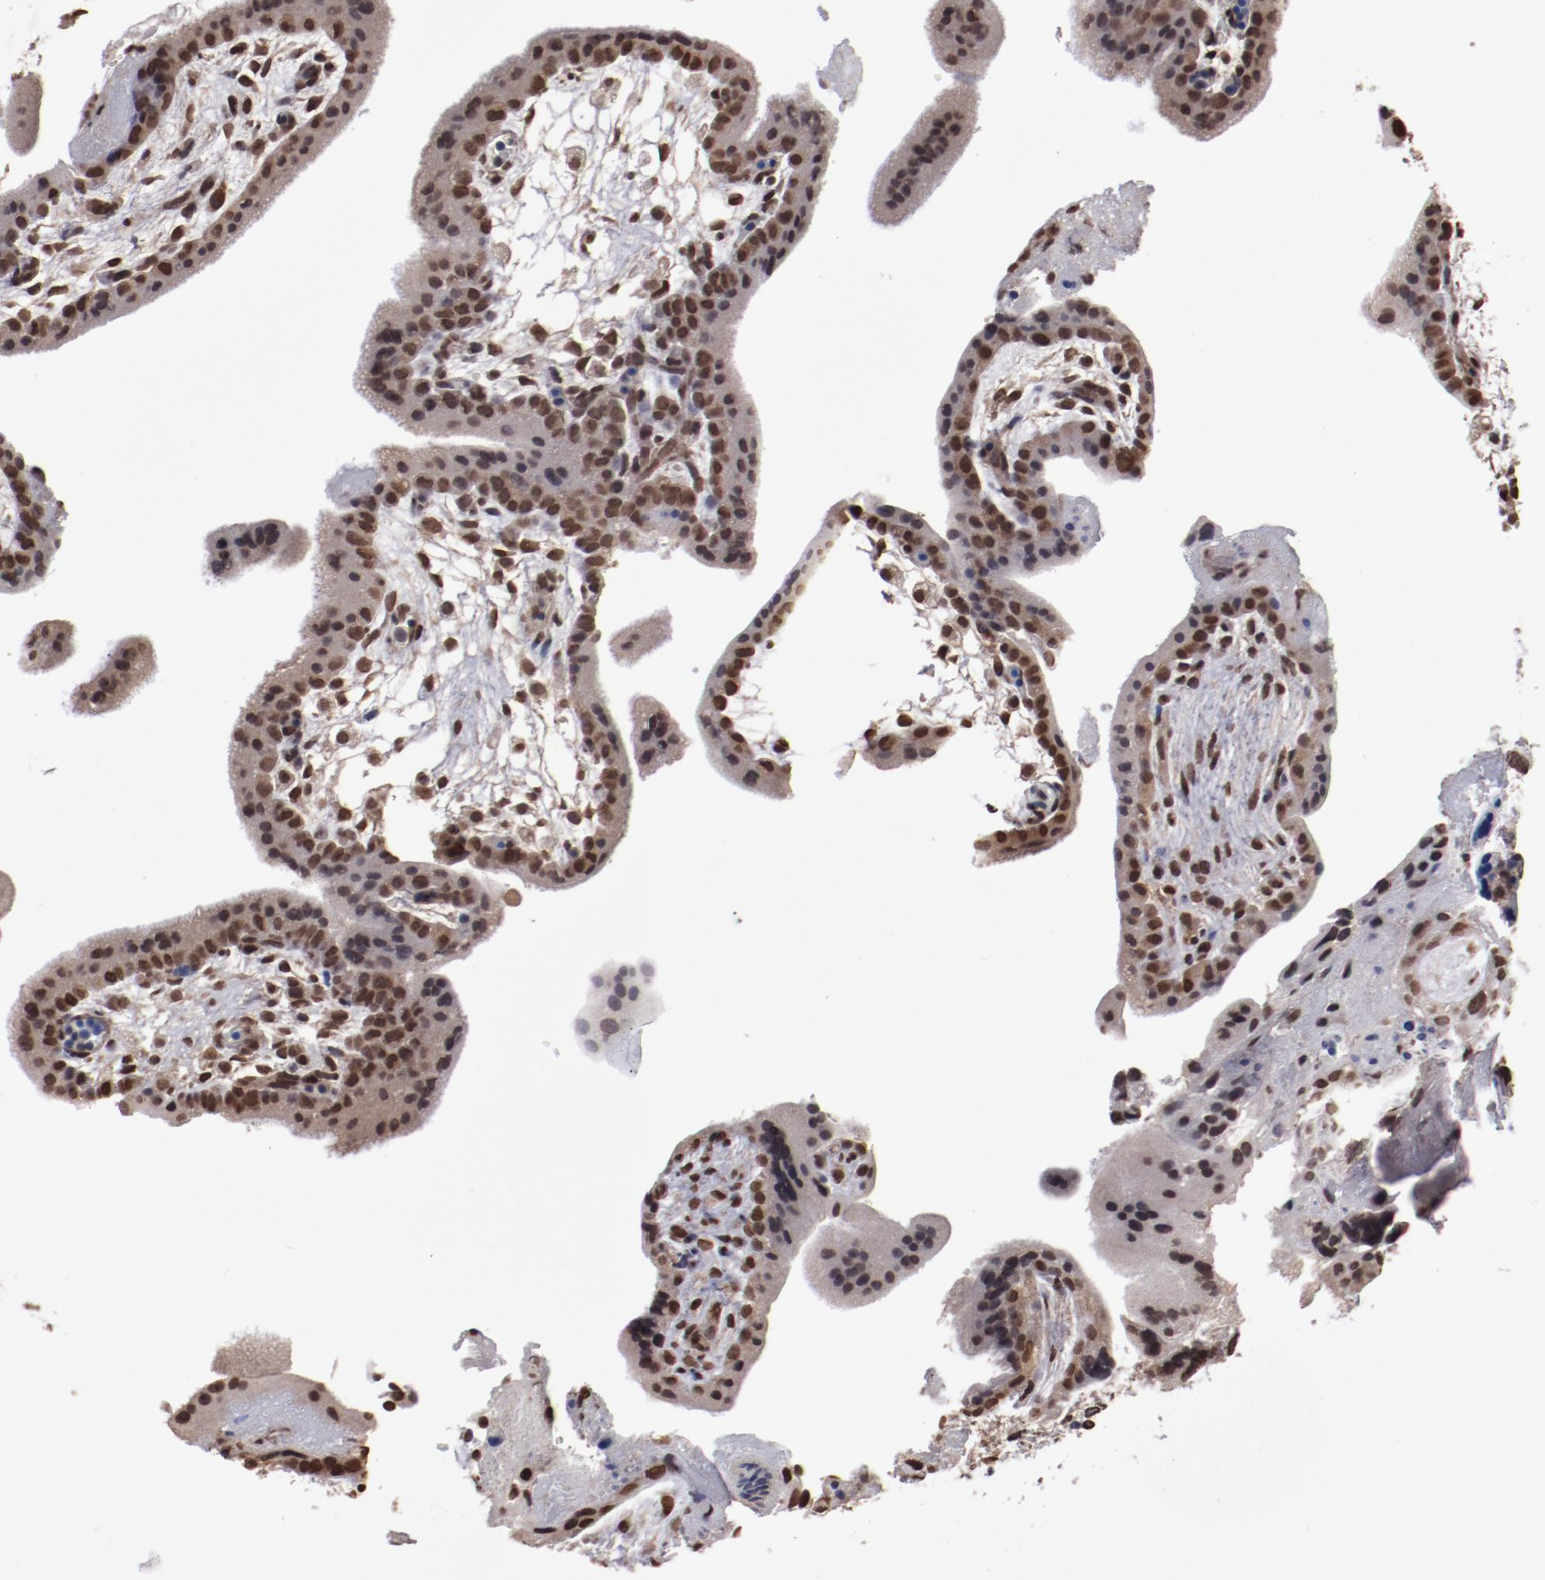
{"staining": {"intensity": "strong", "quantity": ">75%", "location": "nuclear"}, "tissue": "placenta", "cell_type": "Decidual cells", "image_type": "normal", "snomed": [{"axis": "morphology", "description": "Normal tissue, NOS"}, {"axis": "topography", "description": "Placenta"}], "caption": "Human placenta stained with a brown dye displays strong nuclear positive expression in approximately >75% of decidual cells.", "gene": "AKT1", "patient": {"sex": "female", "age": 35}}